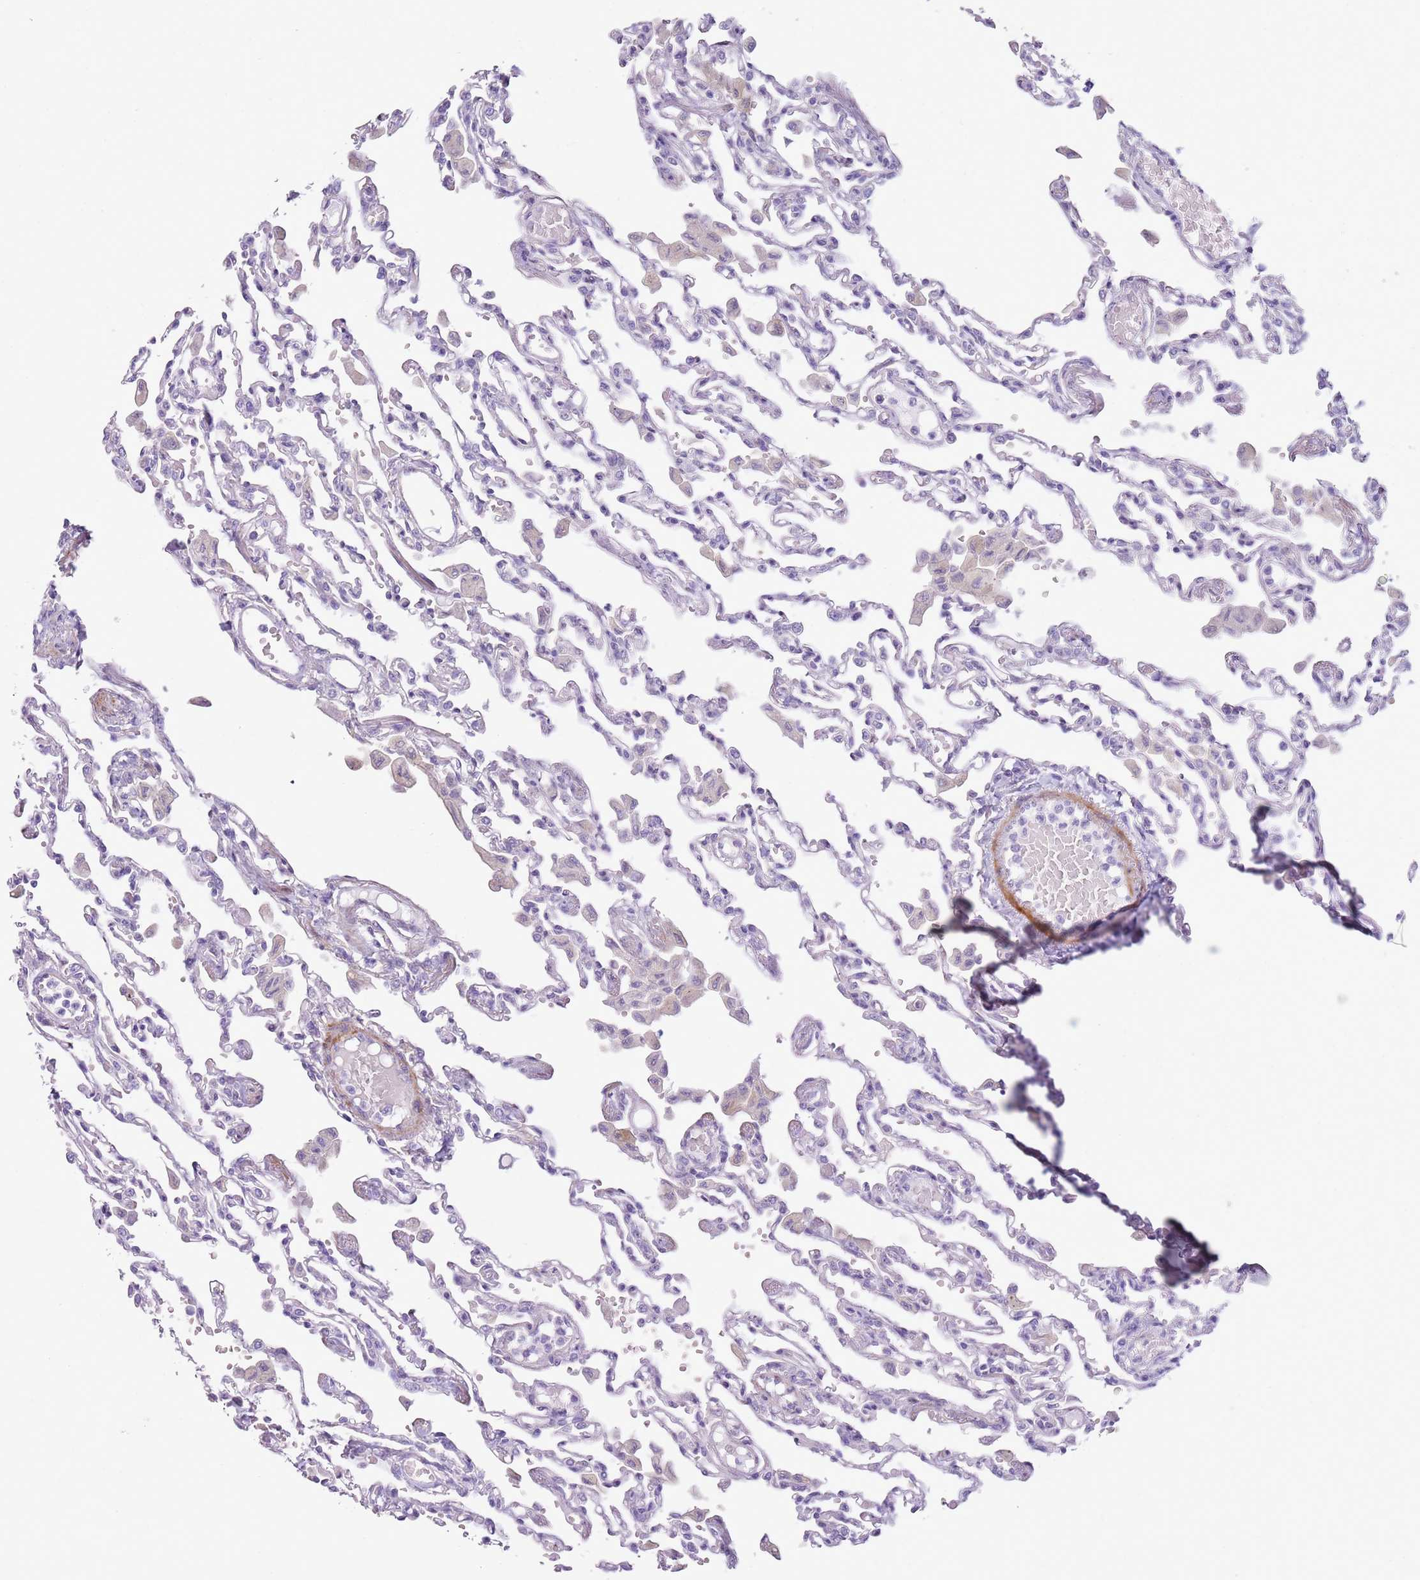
{"staining": {"intensity": "negative", "quantity": "none", "location": "none"}, "tissue": "lung", "cell_type": "Alveolar cells", "image_type": "normal", "snomed": [{"axis": "morphology", "description": "Normal tissue, NOS"}, {"axis": "topography", "description": "Bronchus"}, {"axis": "topography", "description": "Lung"}], "caption": "Unremarkable lung was stained to show a protein in brown. There is no significant staining in alveolar cells. (DAB (3,3'-diaminobenzidine) immunohistochemistry (IHC) visualized using brightfield microscopy, high magnification).", "gene": "ZNF239", "patient": {"sex": "female", "age": 49}}